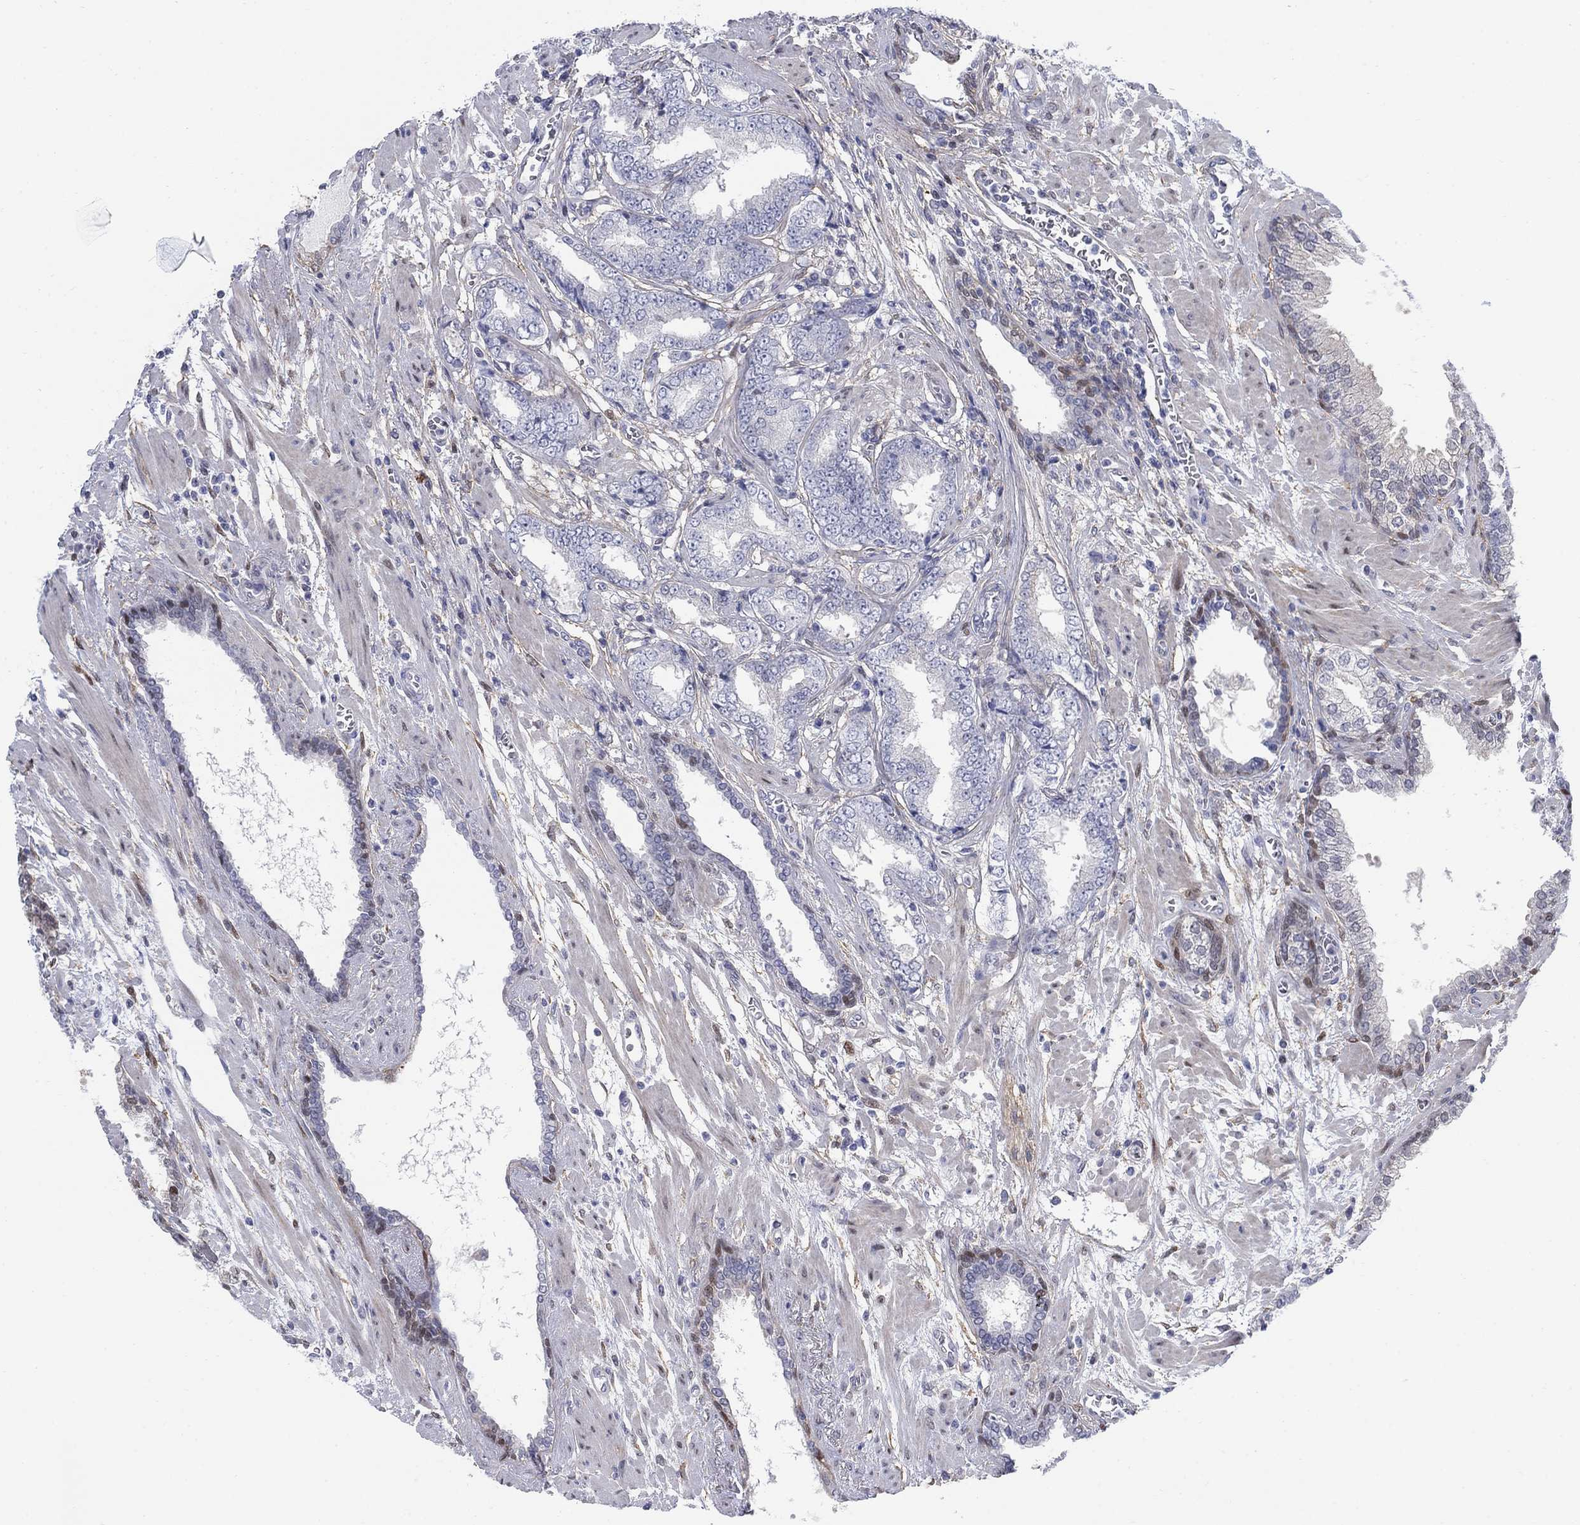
{"staining": {"intensity": "moderate", "quantity": "<25%", "location": "nuclear"}, "tissue": "prostate cancer", "cell_type": "Tumor cells", "image_type": "cancer", "snomed": [{"axis": "morphology", "description": "Adenocarcinoma, Low grade"}, {"axis": "topography", "description": "Prostate"}], "caption": "Tumor cells exhibit moderate nuclear staining in about <25% of cells in prostate cancer.", "gene": "MYO3A", "patient": {"sex": "male", "age": 69}}